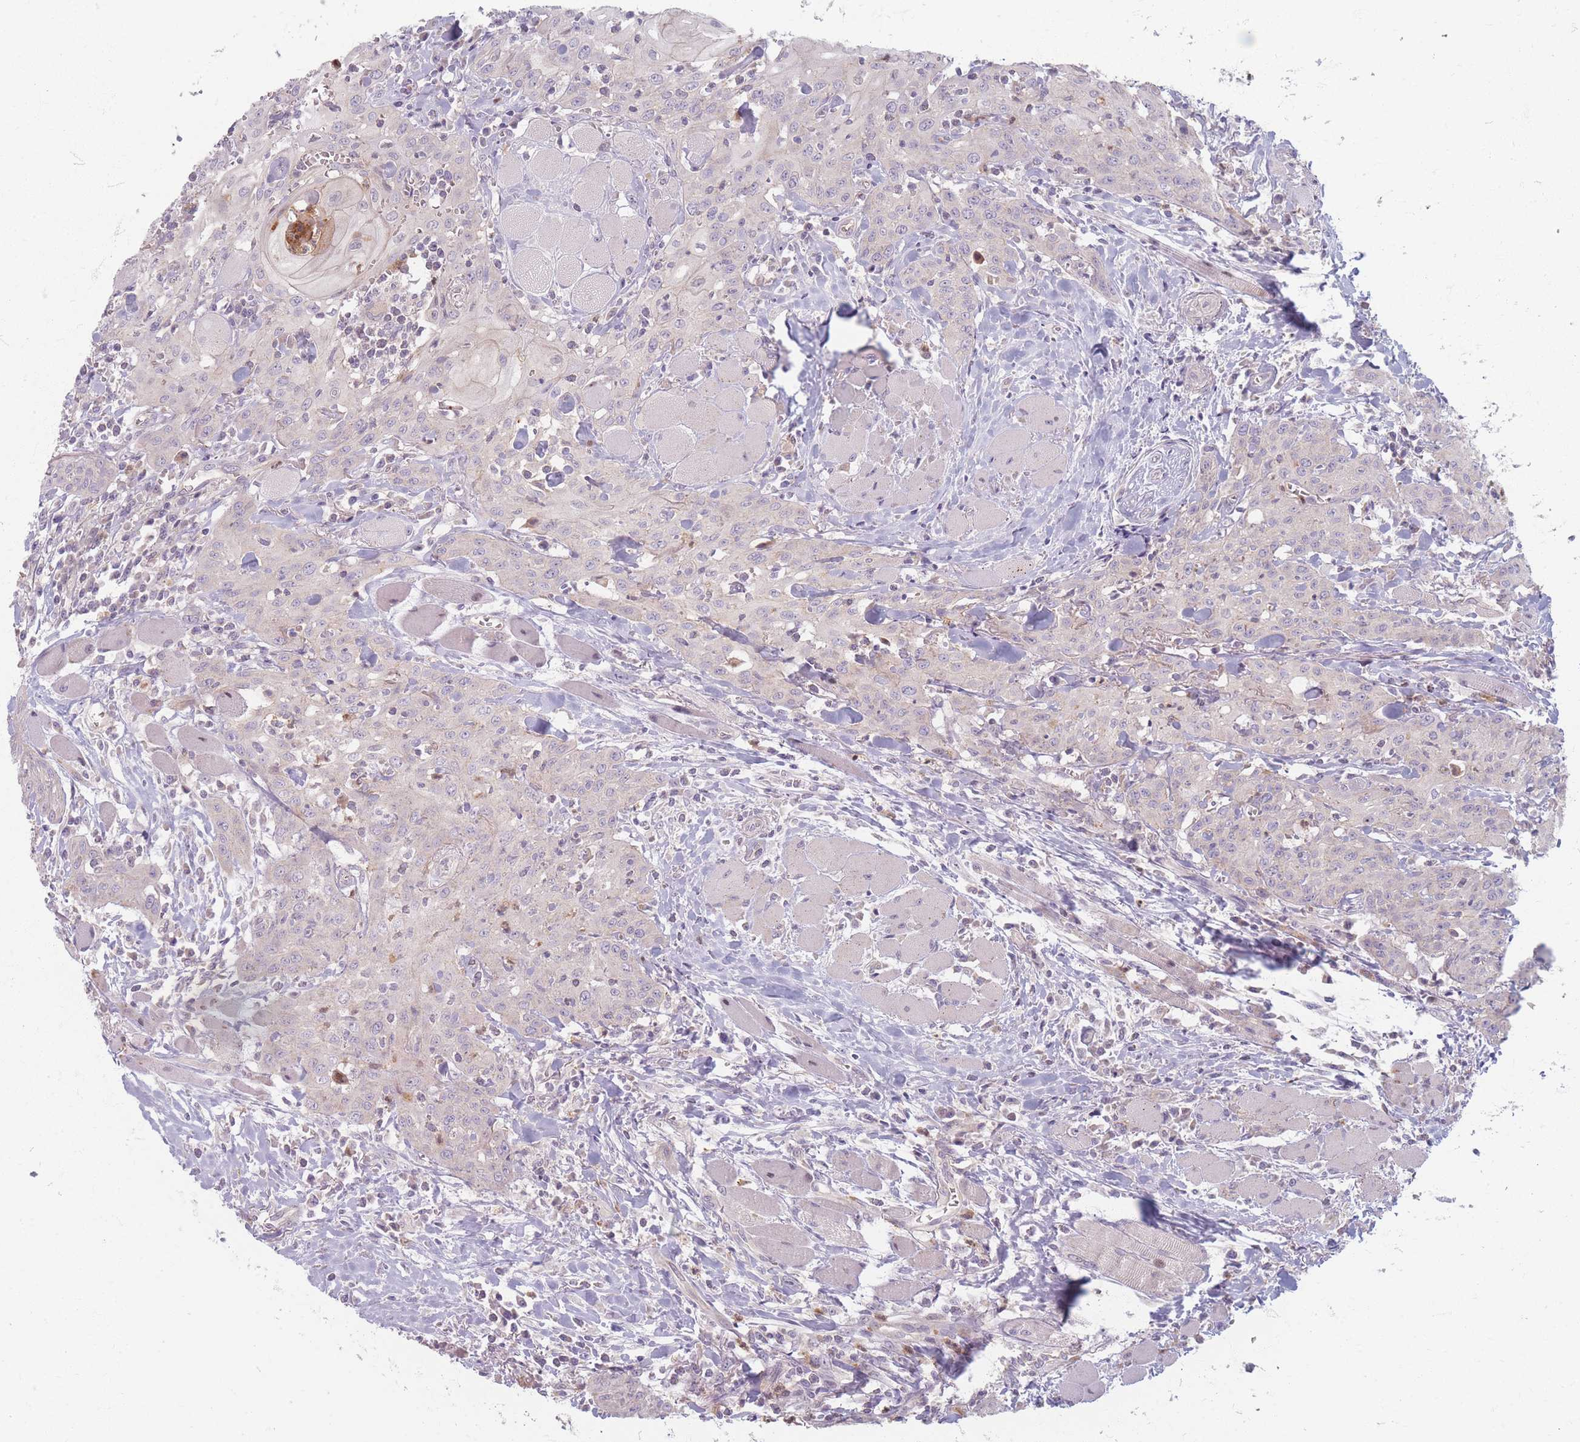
{"staining": {"intensity": "negative", "quantity": "none", "location": "none"}, "tissue": "head and neck cancer", "cell_type": "Tumor cells", "image_type": "cancer", "snomed": [{"axis": "morphology", "description": "Squamous cell carcinoma, NOS"}, {"axis": "topography", "description": "Oral tissue"}, {"axis": "topography", "description": "Head-Neck"}], "caption": "DAB immunohistochemical staining of human squamous cell carcinoma (head and neck) exhibits no significant expression in tumor cells. Brightfield microscopy of immunohistochemistry (IHC) stained with DAB (3,3'-diaminobenzidine) (brown) and hematoxylin (blue), captured at high magnification.", "gene": "CHCHD7", "patient": {"sex": "female", "age": 70}}